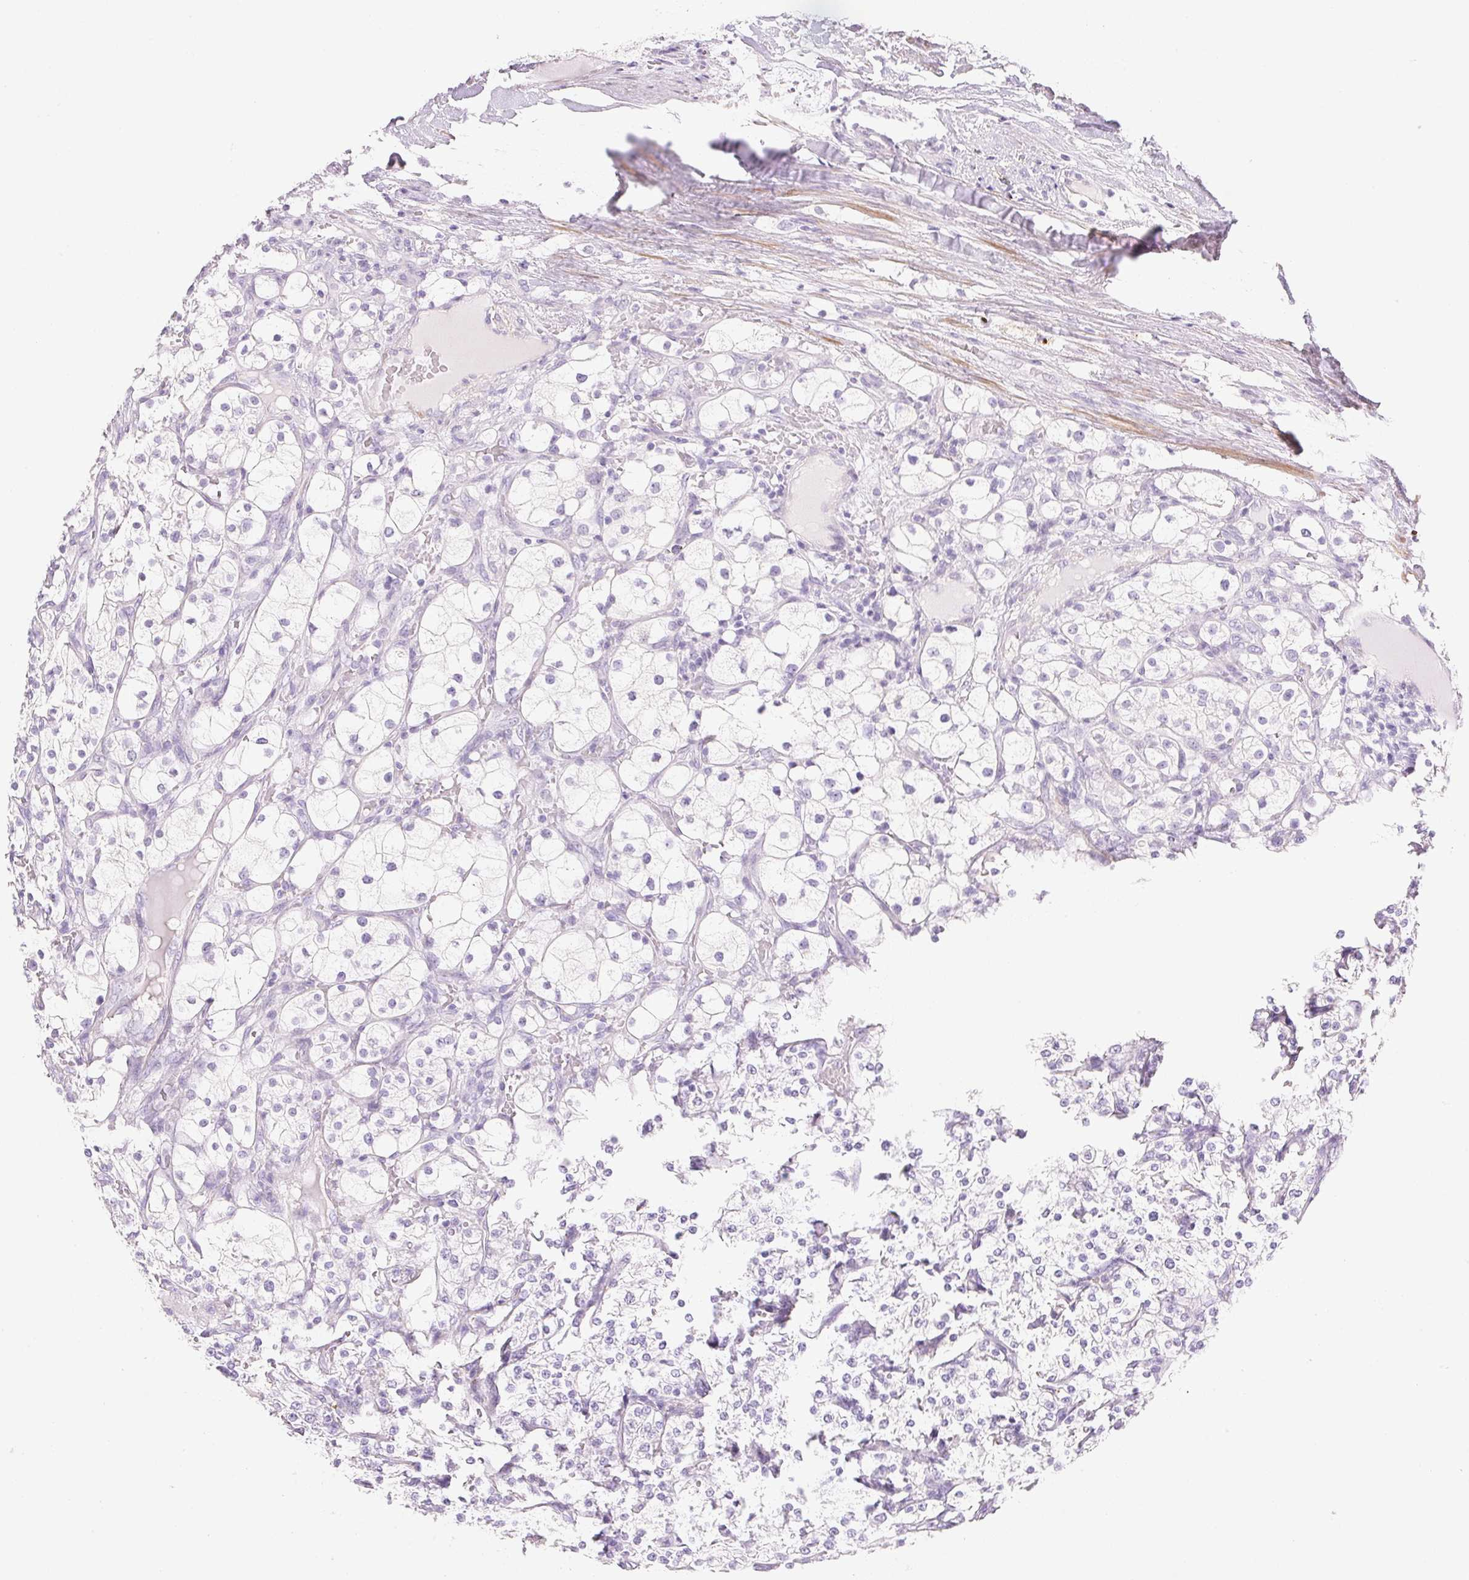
{"staining": {"intensity": "negative", "quantity": "none", "location": "none"}, "tissue": "renal cancer", "cell_type": "Tumor cells", "image_type": "cancer", "snomed": [{"axis": "morphology", "description": "Adenocarcinoma, NOS"}, {"axis": "topography", "description": "Kidney"}], "caption": "The histopathology image demonstrates no staining of tumor cells in renal cancer (adenocarcinoma).", "gene": "KCNE2", "patient": {"sex": "male", "age": 80}}